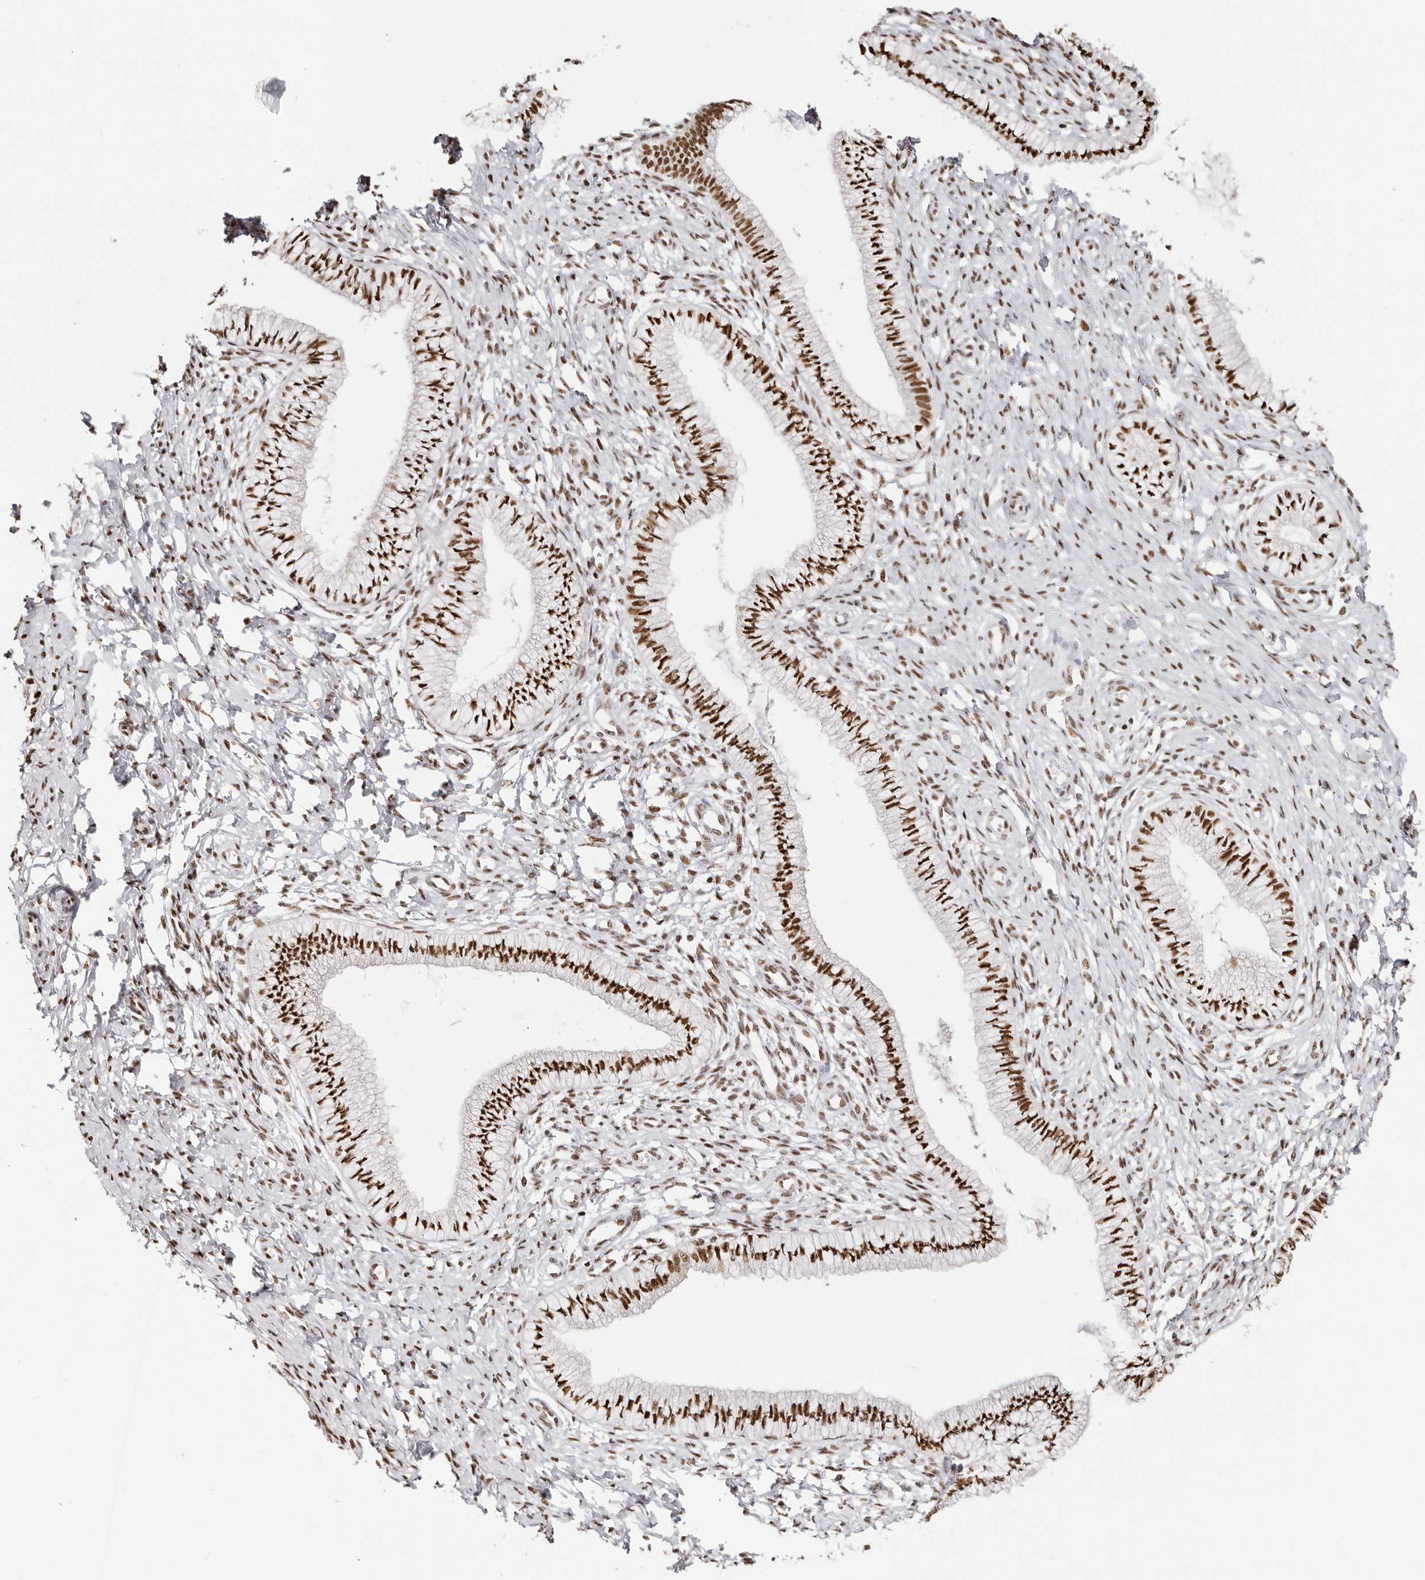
{"staining": {"intensity": "strong", "quantity": ">75%", "location": "nuclear"}, "tissue": "cervix", "cell_type": "Glandular cells", "image_type": "normal", "snomed": [{"axis": "morphology", "description": "Normal tissue, NOS"}, {"axis": "topography", "description": "Cervix"}], "caption": "This histopathology image reveals IHC staining of normal human cervix, with high strong nuclear staining in about >75% of glandular cells.", "gene": "IQGAP3", "patient": {"sex": "female", "age": 36}}